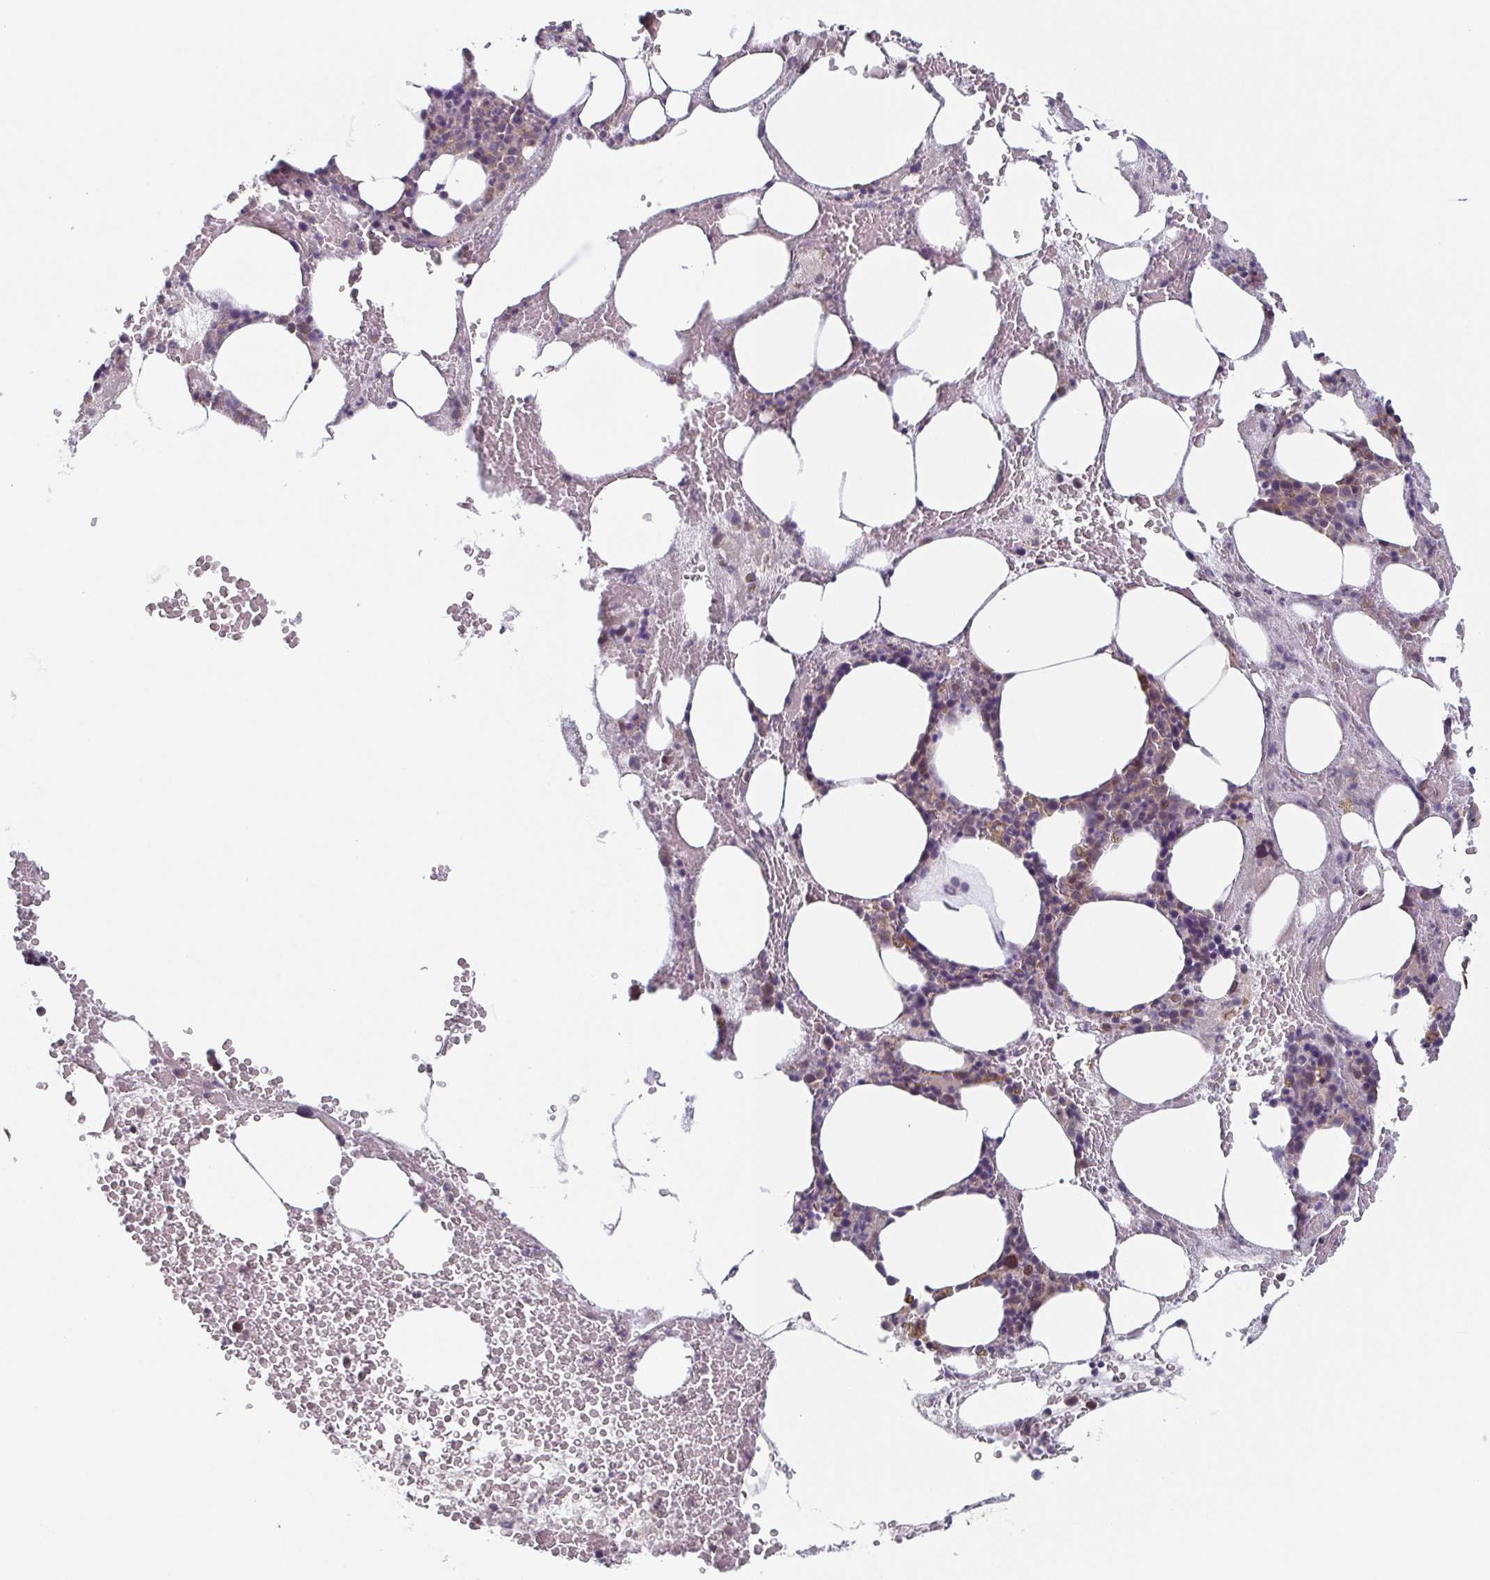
{"staining": {"intensity": "moderate", "quantity": "<25%", "location": "cytoplasmic/membranous,nuclear"}, "tissue": "bone marrow", "cell_type": "Hematopoietic cells", "image_type": "normal", "snomed": [{"axis": "morphology", "description": "Normal tissue, NOS"}, {"axis": "topography", "description": "Bone marrow"}], "caption": "Bone marrow stained with DAB immunohistochemistry (IHC) reveals low levels of moderate cytoplasmic/membranous,nuclear expression in approximately <25% of hematopoietic cells. (Brightfield microscopy of DAB IHC at high magnification).", "gene": "TTC19", "patient": {"sex": "male", "age": 89}}